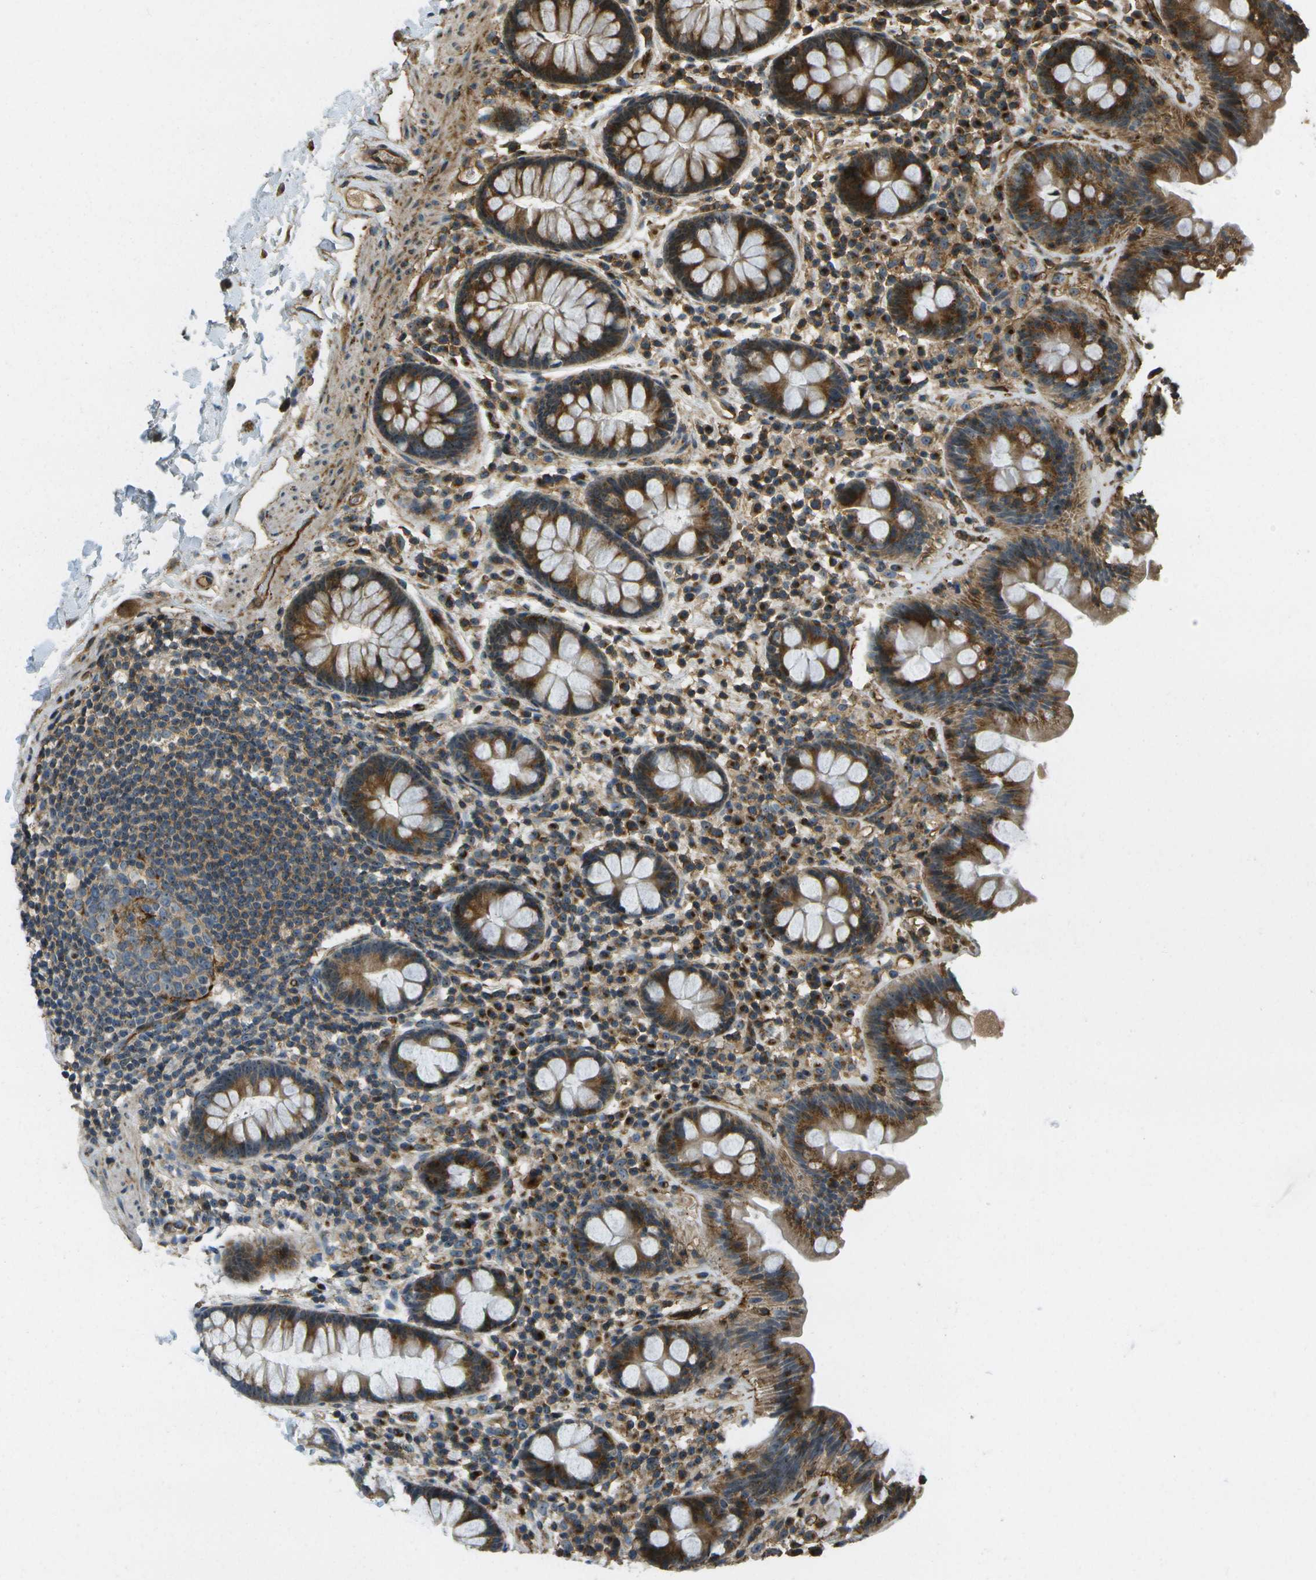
{"staining": {"intensity": "strong", "quantity": "<25%", "location": "cytoplasmic/membranous"}, "tissue": "colon", "cell_type": "Endothelial cells", "image_type": "normal", "snomed": [{"axis": "morphology", "description": "Normal tissue, NOS"}, {"axis": "topography", "description": "Colon"}], "caption": "Strong cytoplasmic/membranous protein positivity is present in about <25% of endothelial cells in colon.", "gene": "LRP12", "patient": {"sex": "female", "age": 80}}